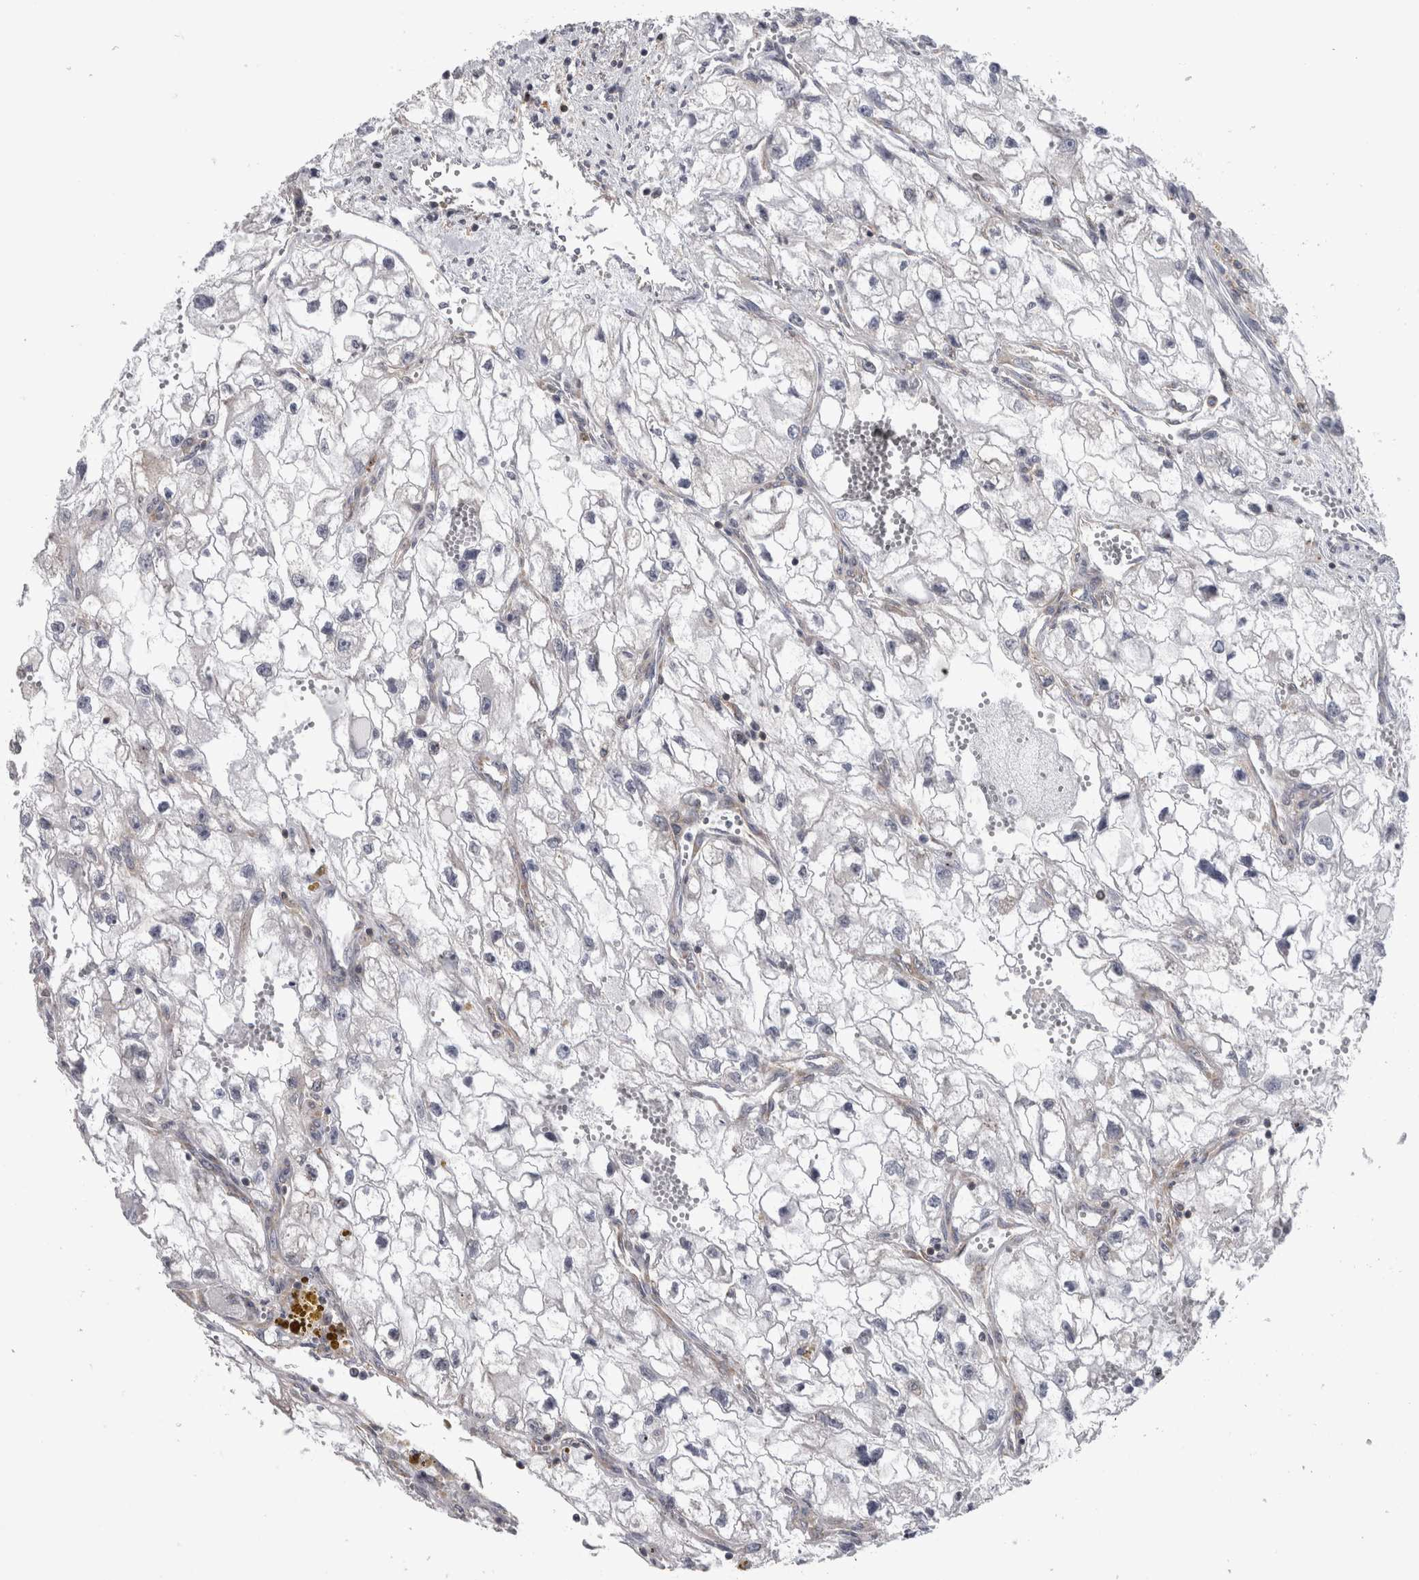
{"staining": {"intensity": "negative", "quantity": "none", "location": "none"}, "tissue": "renal cancer", "cell_type": "Tumor cells", "image_type": "cancer", "snomed": [{"axis": "morphology", "description": "Adenocarcinoma, NOS"}, {"axis": "topography", "description": "Kidney"}], "caption": "Image shows no significant protein positivity in tumor cells of renal cancer. (Immunohistochemistry, brightfield microscopy, high magnification).", "gene": "PRRC2C", "patient": {"sex": "female", "age": 70}}